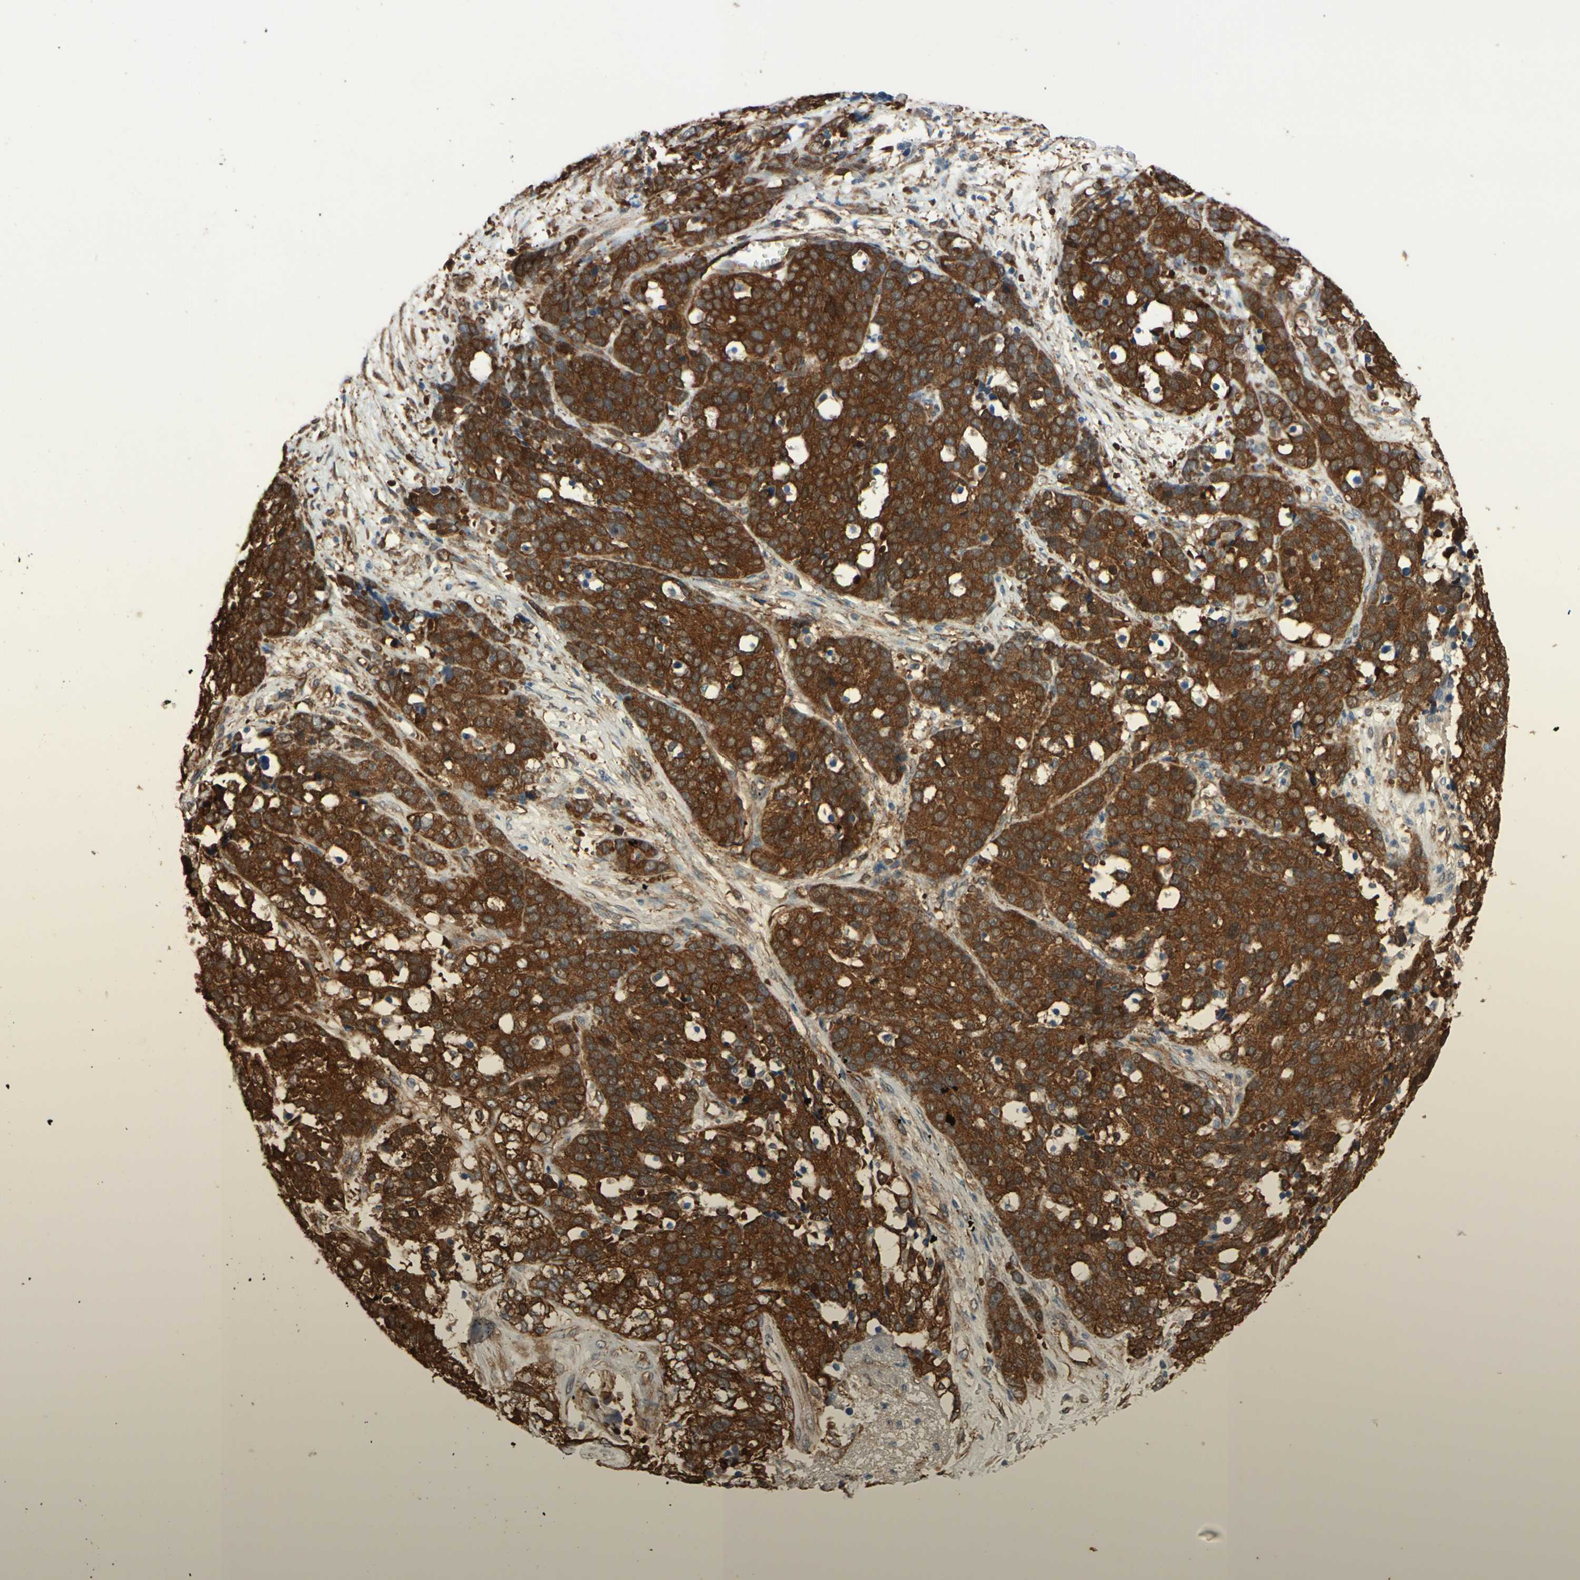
{"staining": {"intensity": "moderate", "quantity": ">75%", "location": "cytoplasmic/membranous"}, "tissue": "ovarian cancer", "cell_type": "Tumor cells", "image_type": "cancer", "snomed": [{"axis": "morphology", "description": "Cystadenocarcinoma, serous, NOS"}, {"axis": "topography", "description": "Ovary"}], "caption": "Immunohistochemical staining of ovarian serous cystadenocarcinoma shows medium levels of moderate cytoplasmic/membranous staining in about >75% of tumor cells.", "gene": "CTTNBP2", "patient": {"sex": "female", "age": 44}}